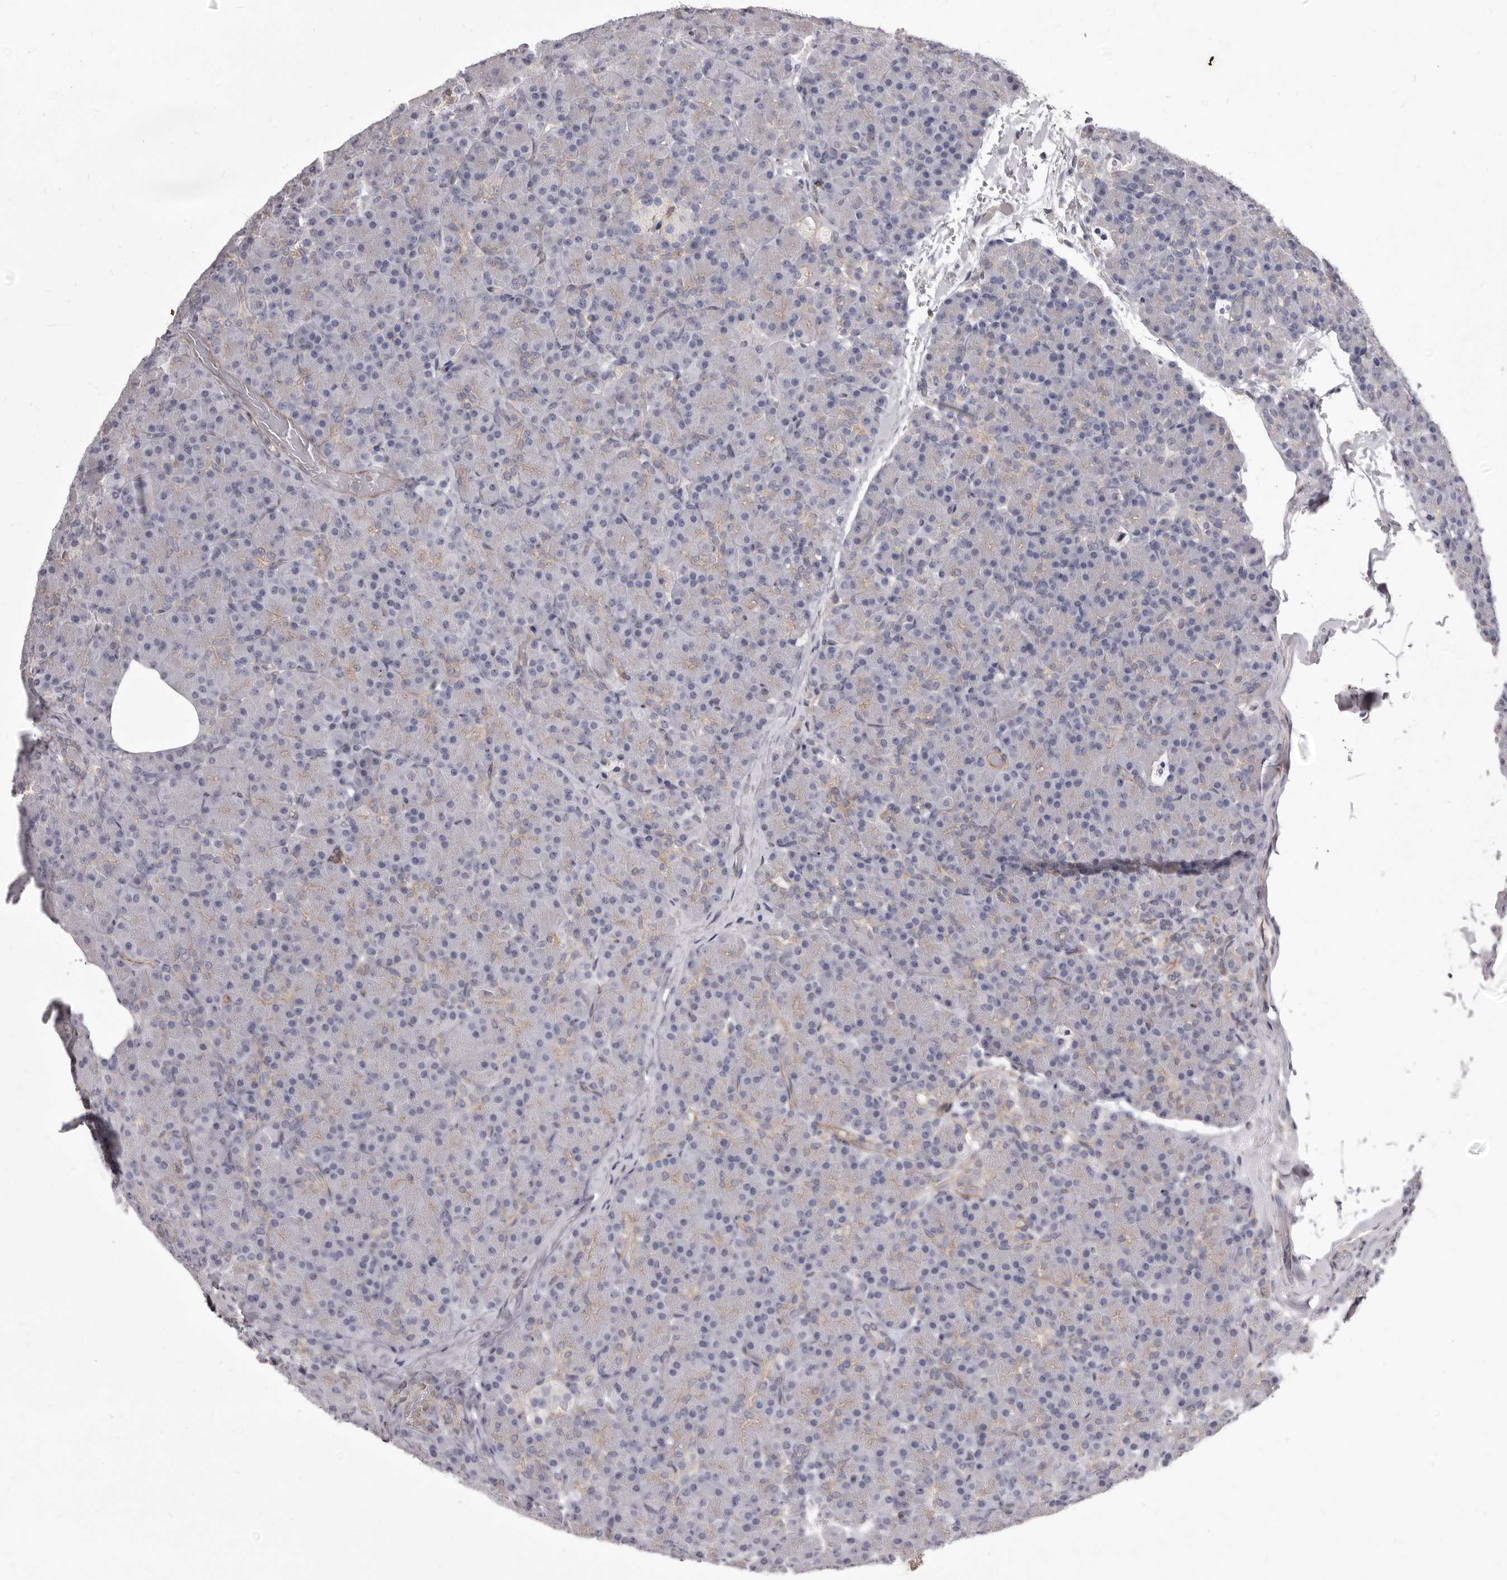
{"staining": {"intensity": "weak", "quantity": "<25%", "location": "cytoplasmic/membranous"}, "tissue": "pancreas", "cell_type": "Exocrine glandular cells", "image_type": "normal", "snomed": [{"axis": "morphology", "description": "Normal tissue, NOS"}, {"axis": "topography", "description": "Pancreas"}], "caption": "Exocrine glandular cells are negative for protein expression in benign human pancreas. (Brightfield microscopy of DAB immunohistochemistry (IHC) at high magnification).", "gene": "P2RX6", "patient": {"sex": "female", "age": 43}}